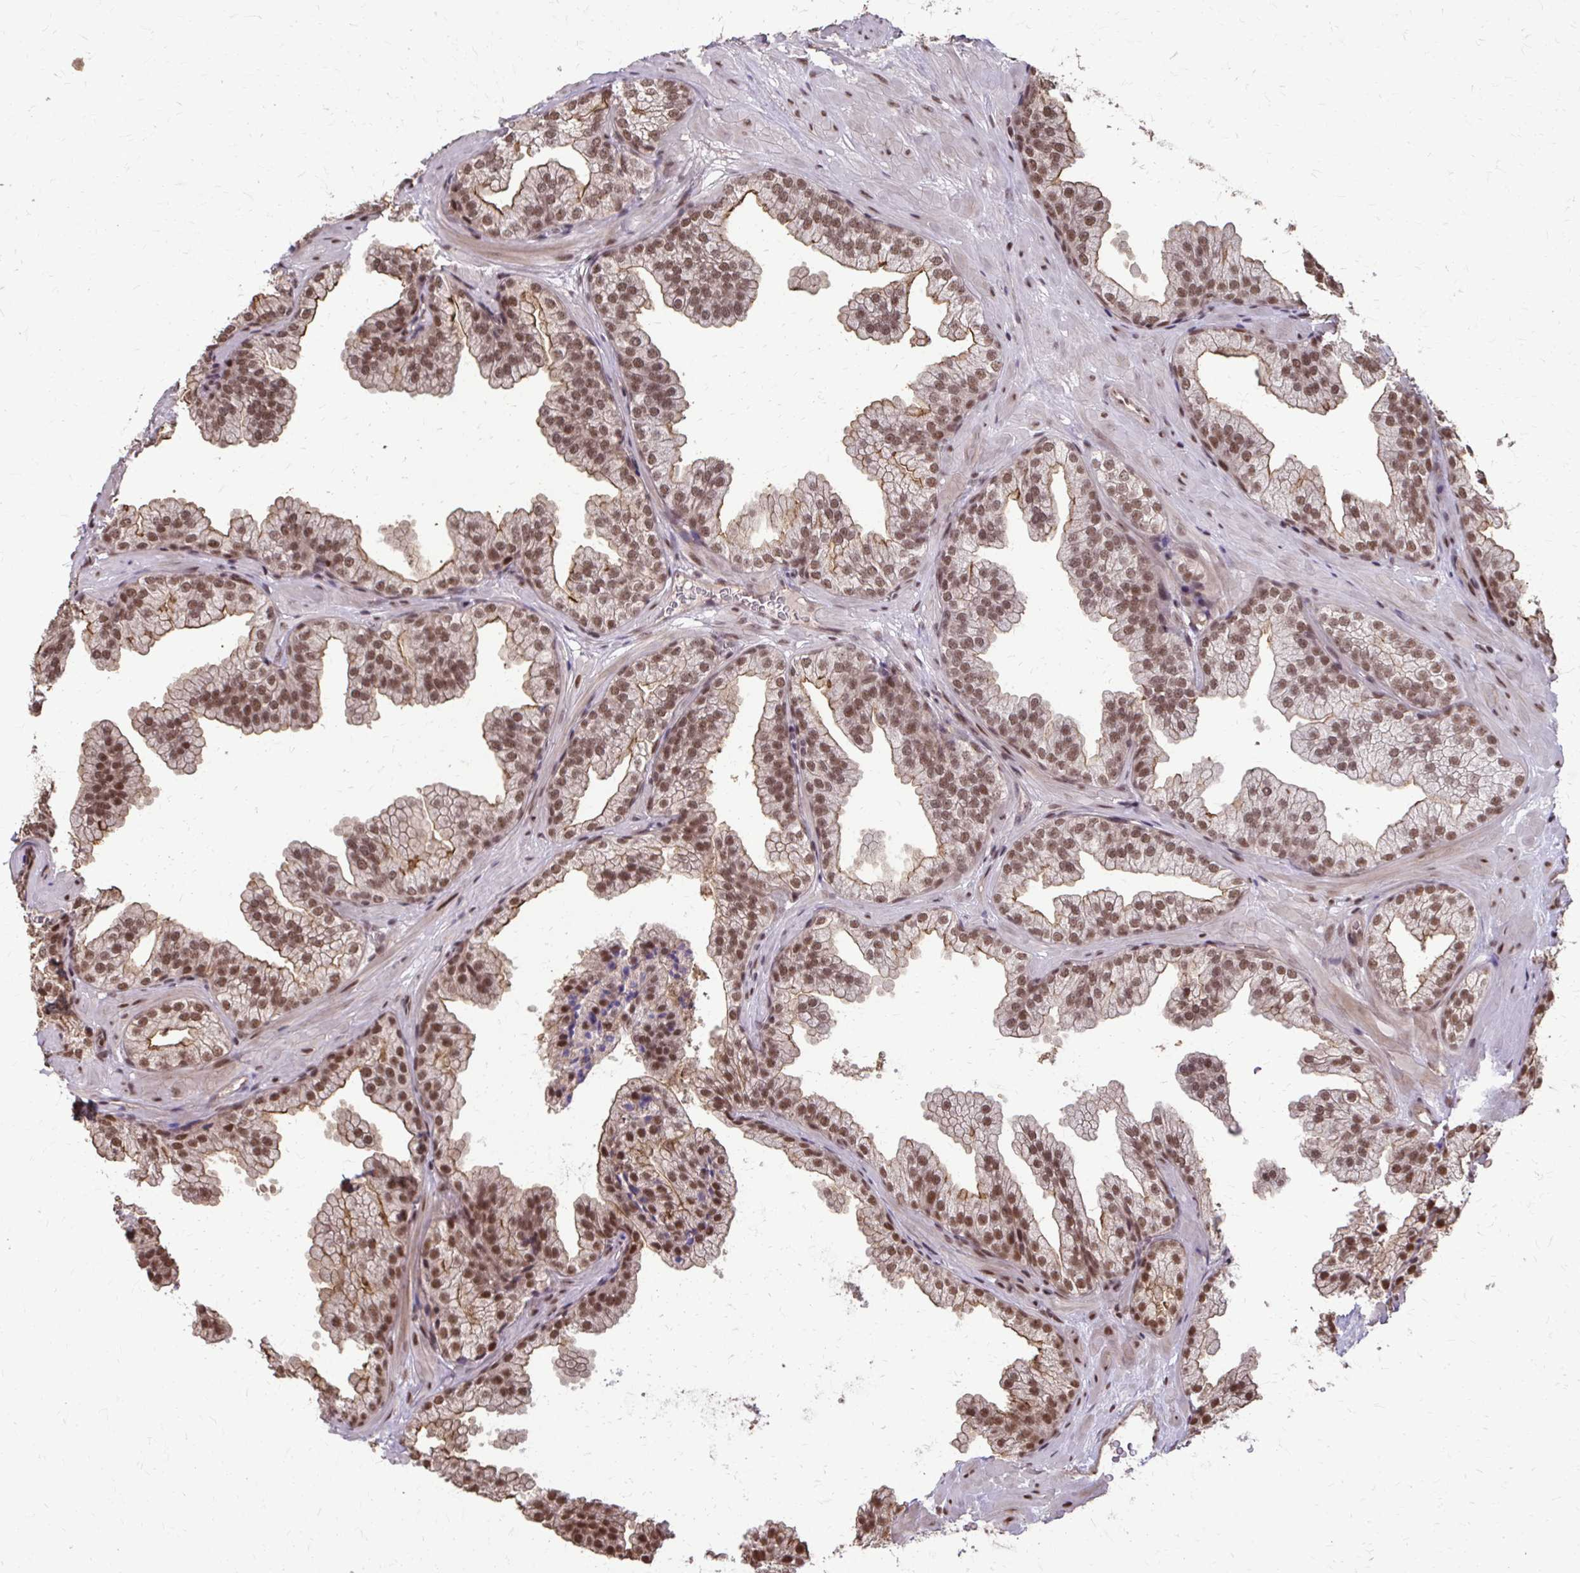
{"staining": {"intensity": "moderate", "quantity": ">75%", "location": "cytoplasmic/membranous,nuclear"}, "tissue": "prostate", "cell_type": "Glandular cells", "image_type": "normal", "snomed": [{"axis": "morphology", "description": "Normal tissue, NOS"}, {"axis": "topography", "description": "Prostate"}], "caption": "Immunohistochemistry photomicrograph of unremarkable prostate: prostate stained using immunohistochemistry (IHC) exhibits medium levels of moderate protein expression localized specifically in the cytoplasmic/membranous,nuclear of glandular cells, appearing as a cytoplasmic/membranous,nuclear brown color.", "gene": "SS18", "patient": {"sex": "male", "age": 37}}